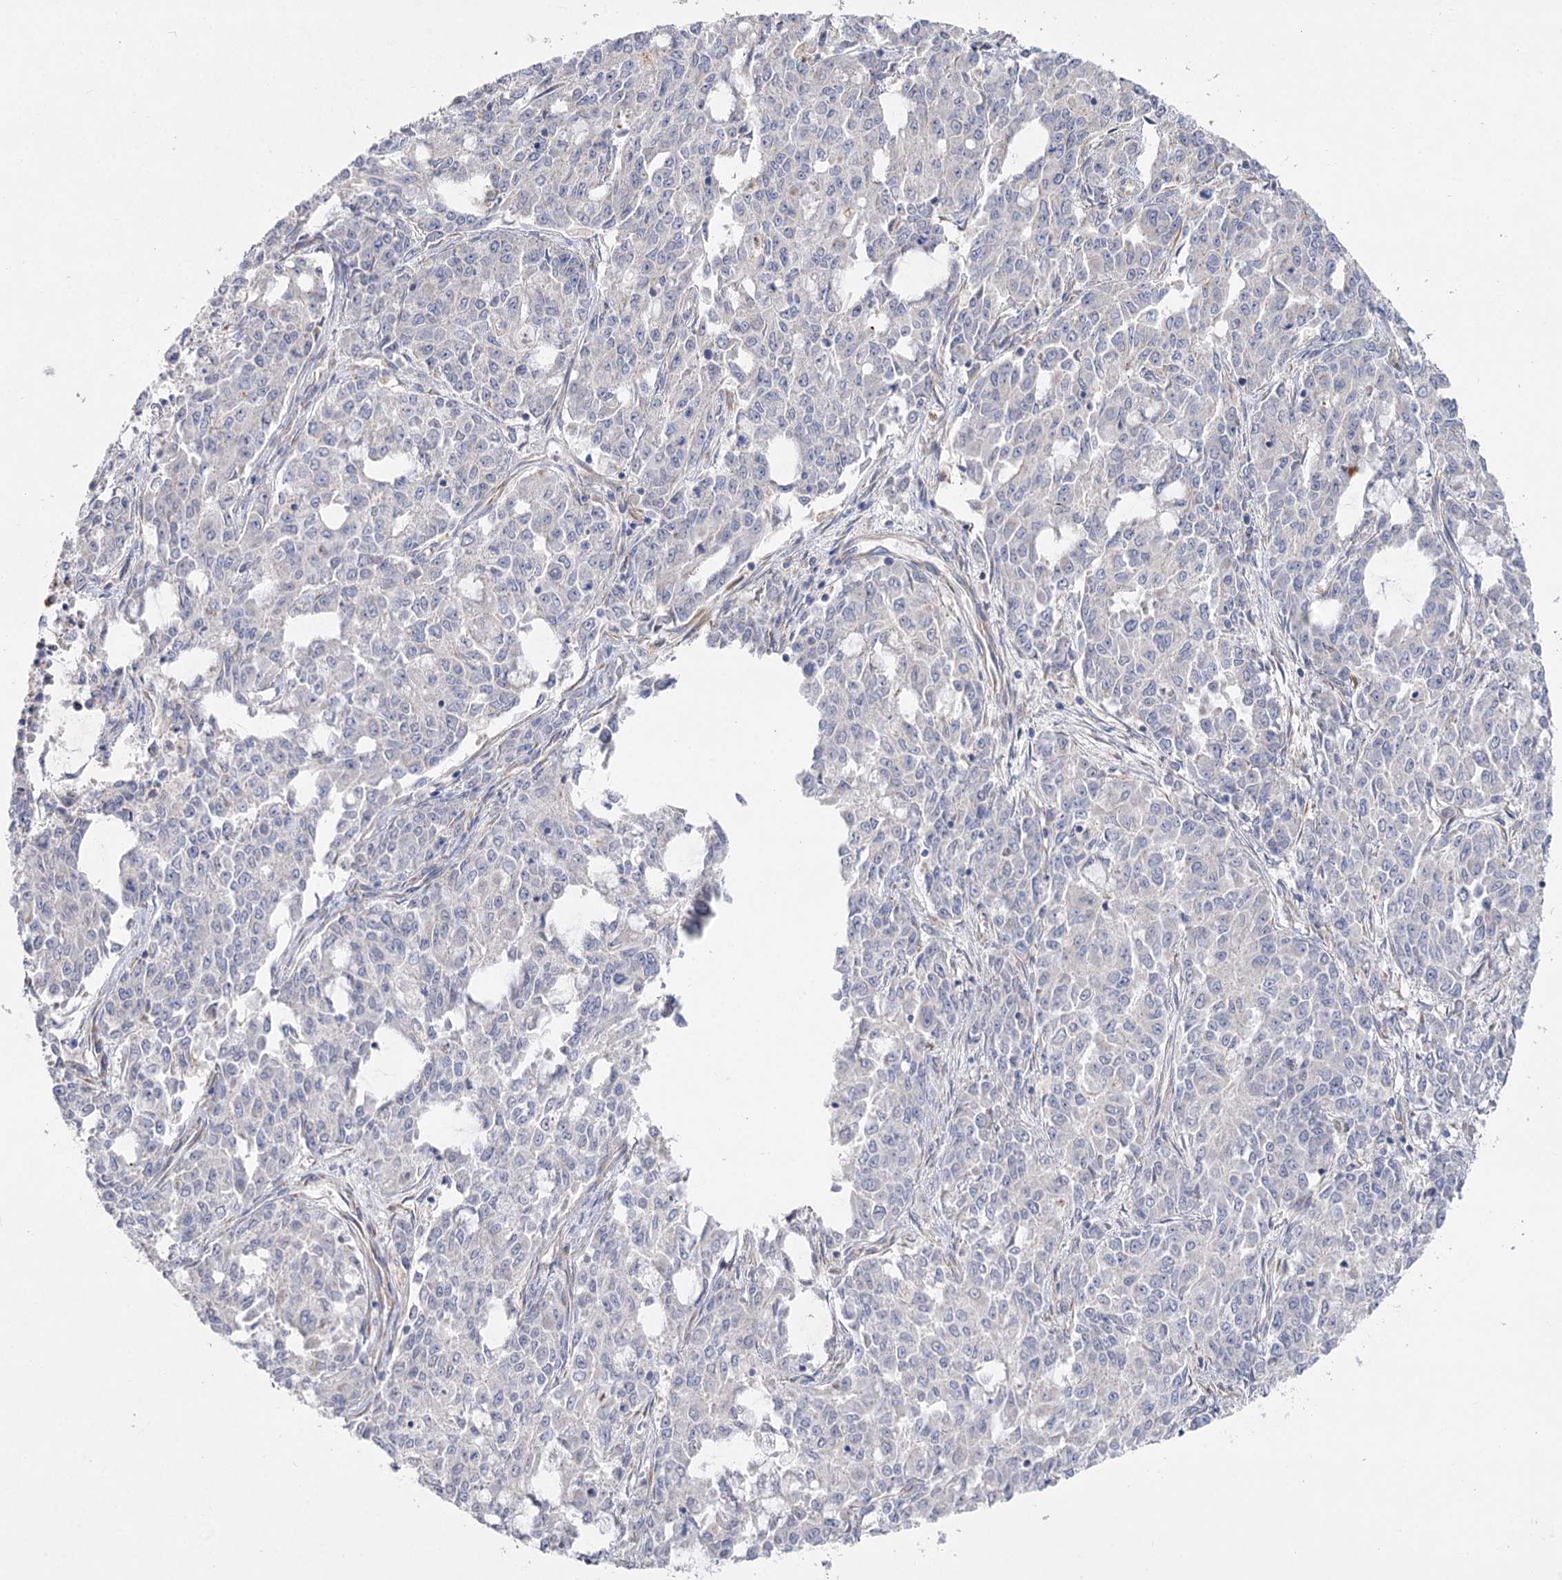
{"staining": {"intensity": "negative", "quantity": "none", "location": "none"}, "tissue": "endometrial cancer", "cell_type": "Tumor cells", "image_type": "cancer", "snomed": [{"axis": "morphology", "description": "Adenocarcinoma, NOS"}, {"axis": "topography", "description": "Endometrium"}], "caption": "A histopathology image of endometrial cancer (adenocarcinoma) stained for a protein exhibits no brown staining in tumor cells.", "gene": "TMEM187", "patient": {"sex": "female", "age": 50}}